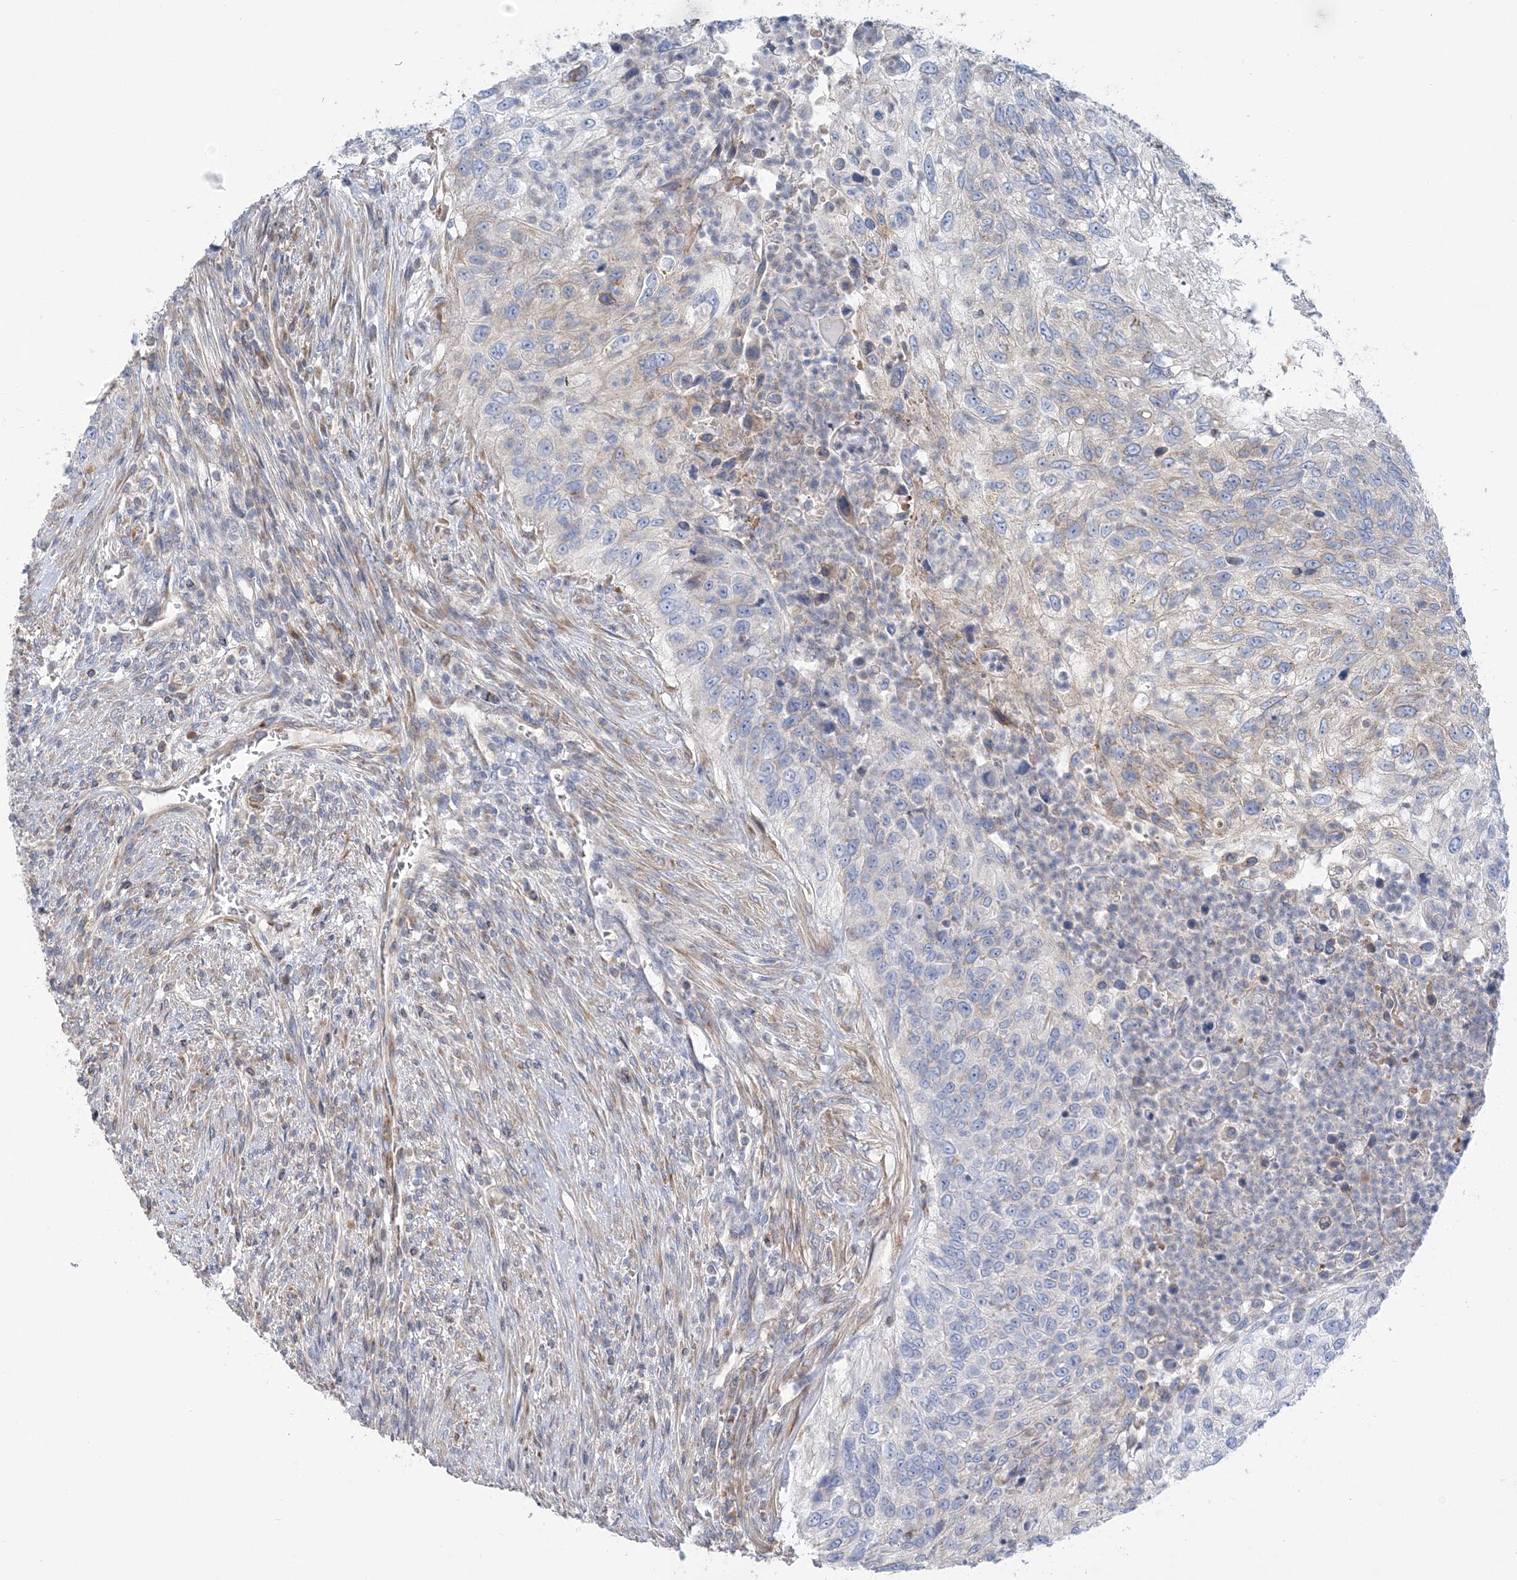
{"staining": {"intensity": "weak", "quantity": "<25%", "location": "cytoplasmic/membranous"}, "tissue": "urothelial cancer", "cell_type": "Tumor cells", "image_type": "cancer", "snomed": [{"axis": "morphology", "description": "Urothelial carcinoma, High grade"}, {"axis": "topography", "description": "Urinary bladder"}], "caption": "An immunohistochemistry (IHC) micrograph of urothelial cancer is shown. There is no staining in tumor cells of urothelial cancer. (IHC, brightfield microscopy, high magnification).", "gene": "FAM114A2", "patient": {"sex": "female", "age": 60}}